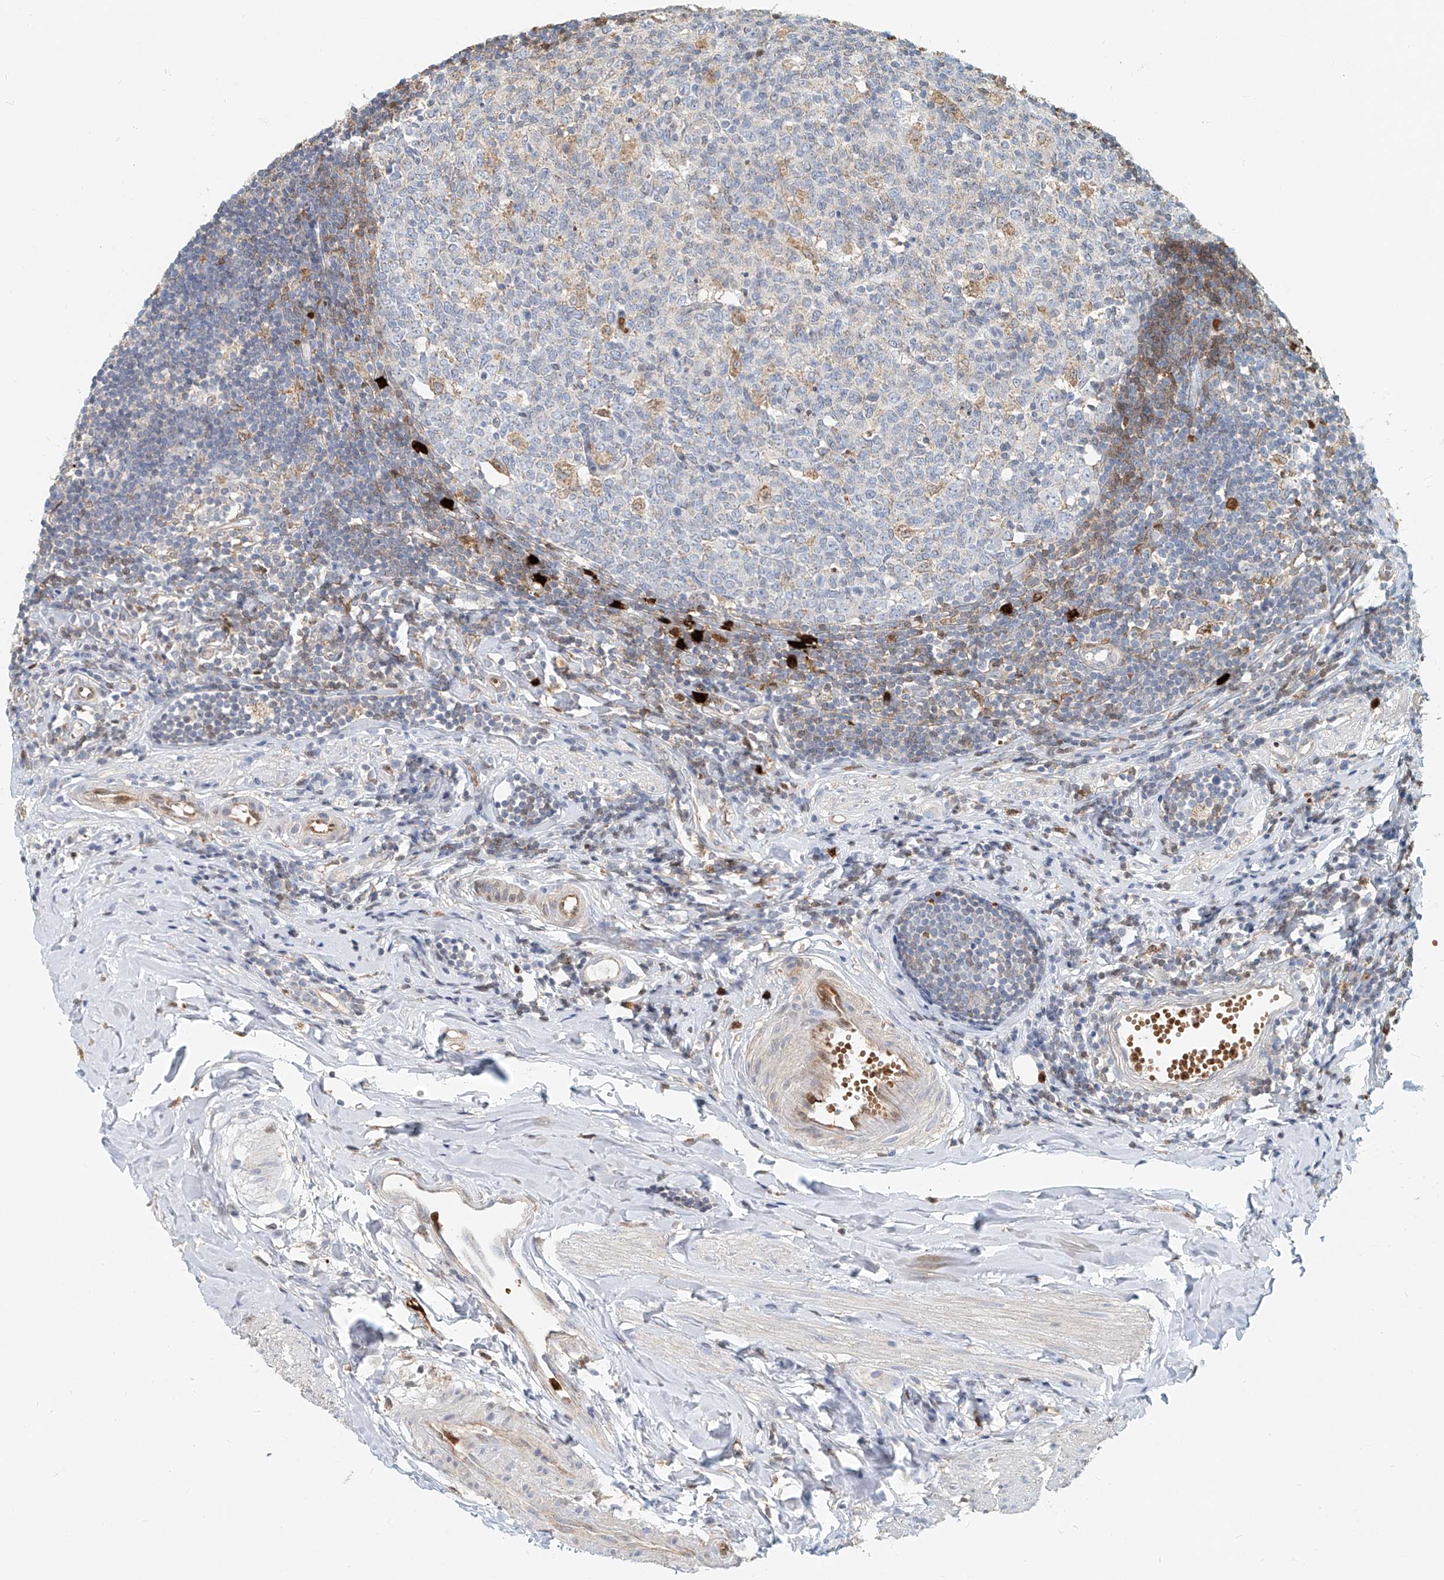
{"staining": {"intensity": "moderate", "quantity": ">75%", "location": "cytoplasmic/membranous"}, "tissue": "appendix", "cell_type": "Glandular cells", "image_type": "normal", "snomed": [{"axis": "morphology", "description": "Normal tissue, NOS"}, {"axis": "topography", "description": "Appendix"}], "caption": "High-power microscopy captured an IHC histopathology image of benign appendix, revealing moderate cytoplasmic/membranous positivity in about >75% of glandular cells. (DAB (3,3'-diaminobenzidine) = brown stain, brightfield microscopy at high magnification).", "gene": "PTPRA", "patient": {"sex": "female", "age": 54}}